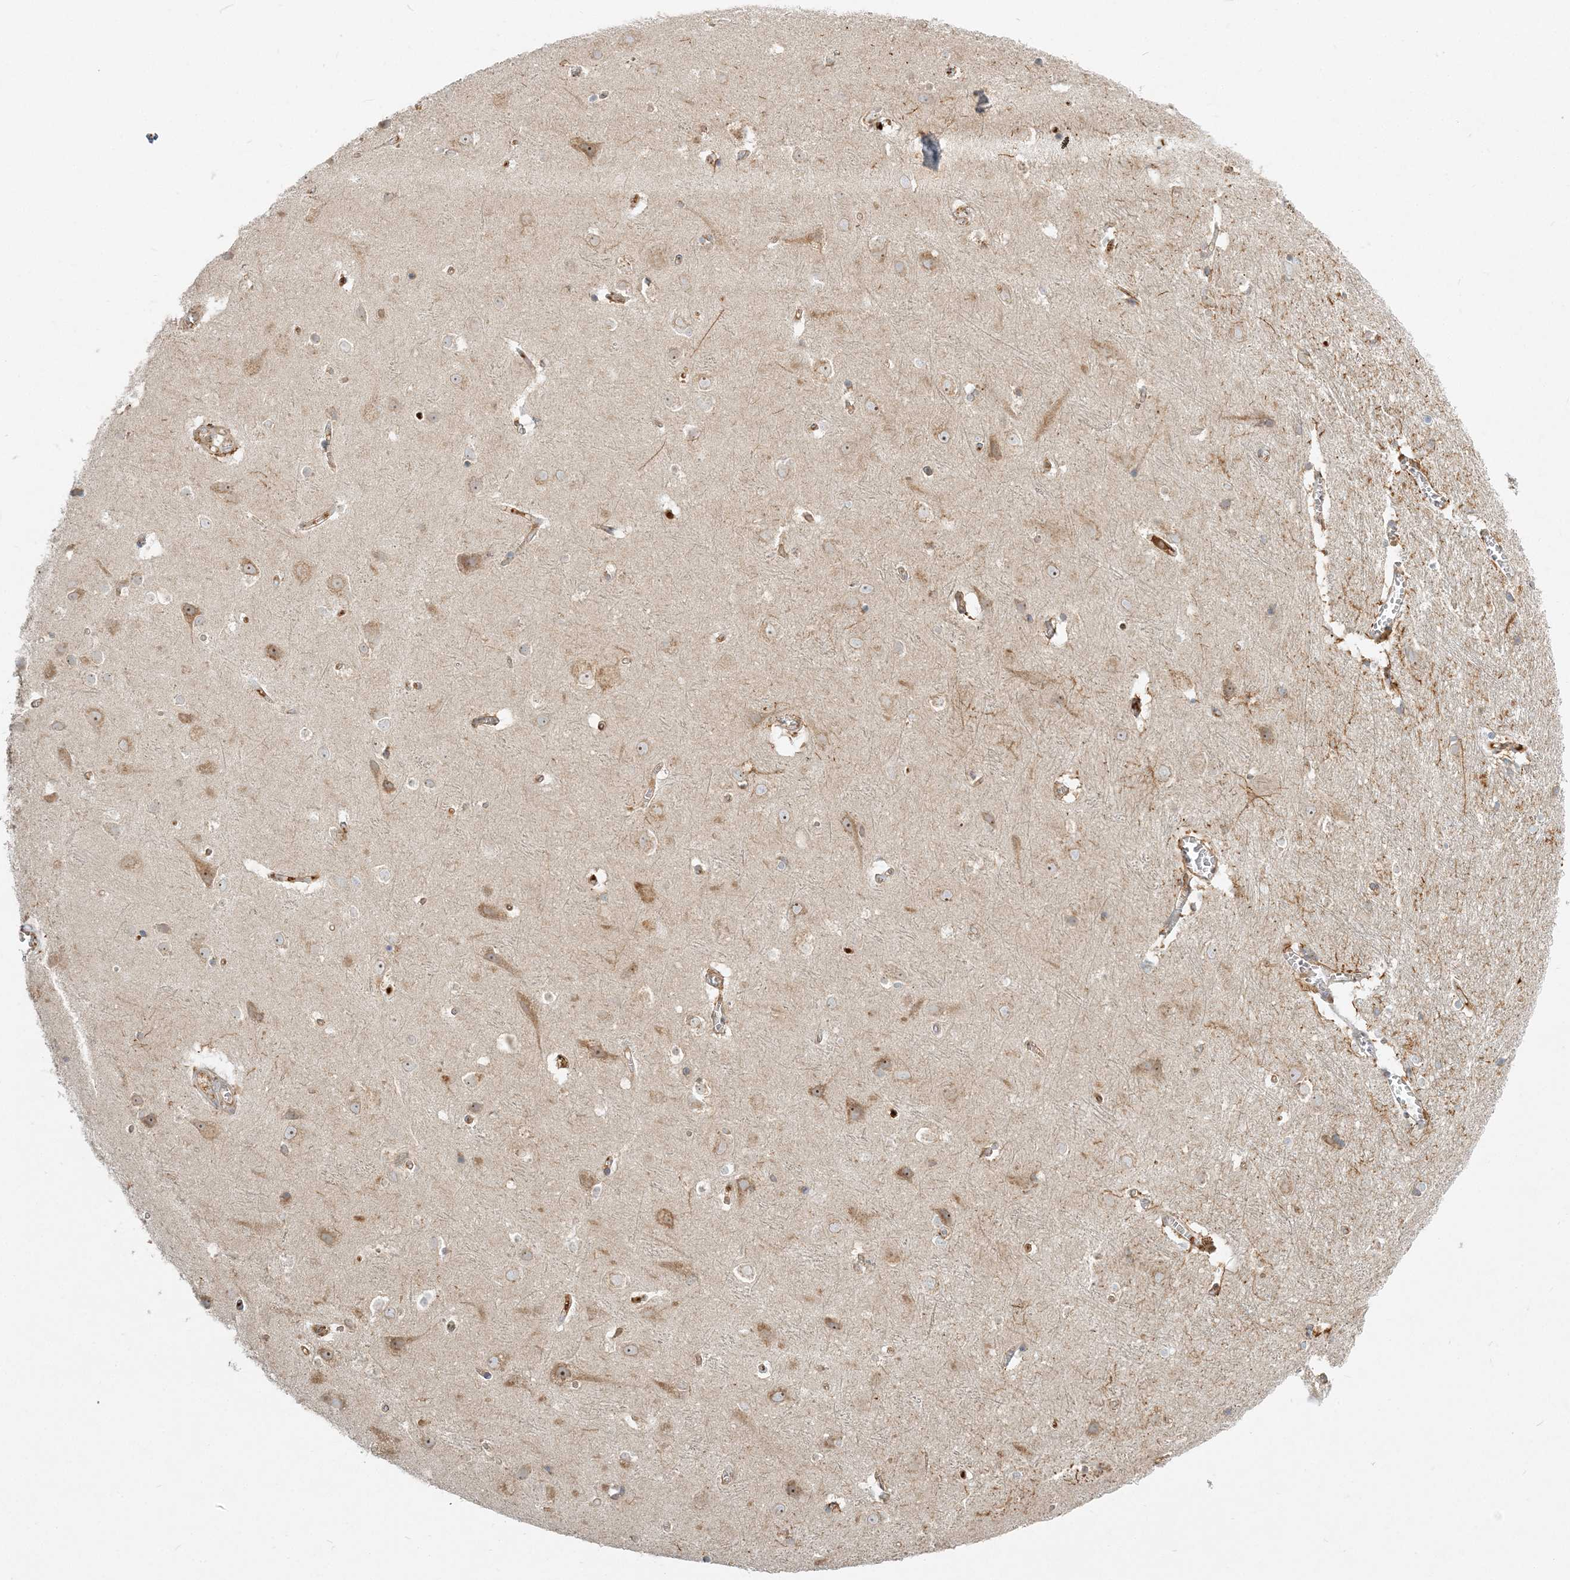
{"staining": {"intensity": "moderate", "quantity": "25%-75%", "location": "cytoplasmic/membranous"}, "tissue": "cerebral cortex", "cell_type": "Endothelial cells", "image_type": "normal", "snomed": [{"axis": "morphology", "description": "Normal tissue, NOS"}, {"axis": "topography", "description": "Cerebral cortex"}], "caption": "An image of human cerebral cortex stained for a protein demonstrates moderate cytoplasmic/membranous brown staining in endothelial cells.", "gene": "AP1AR", "patient": {"sex": "male", "age": 54}}